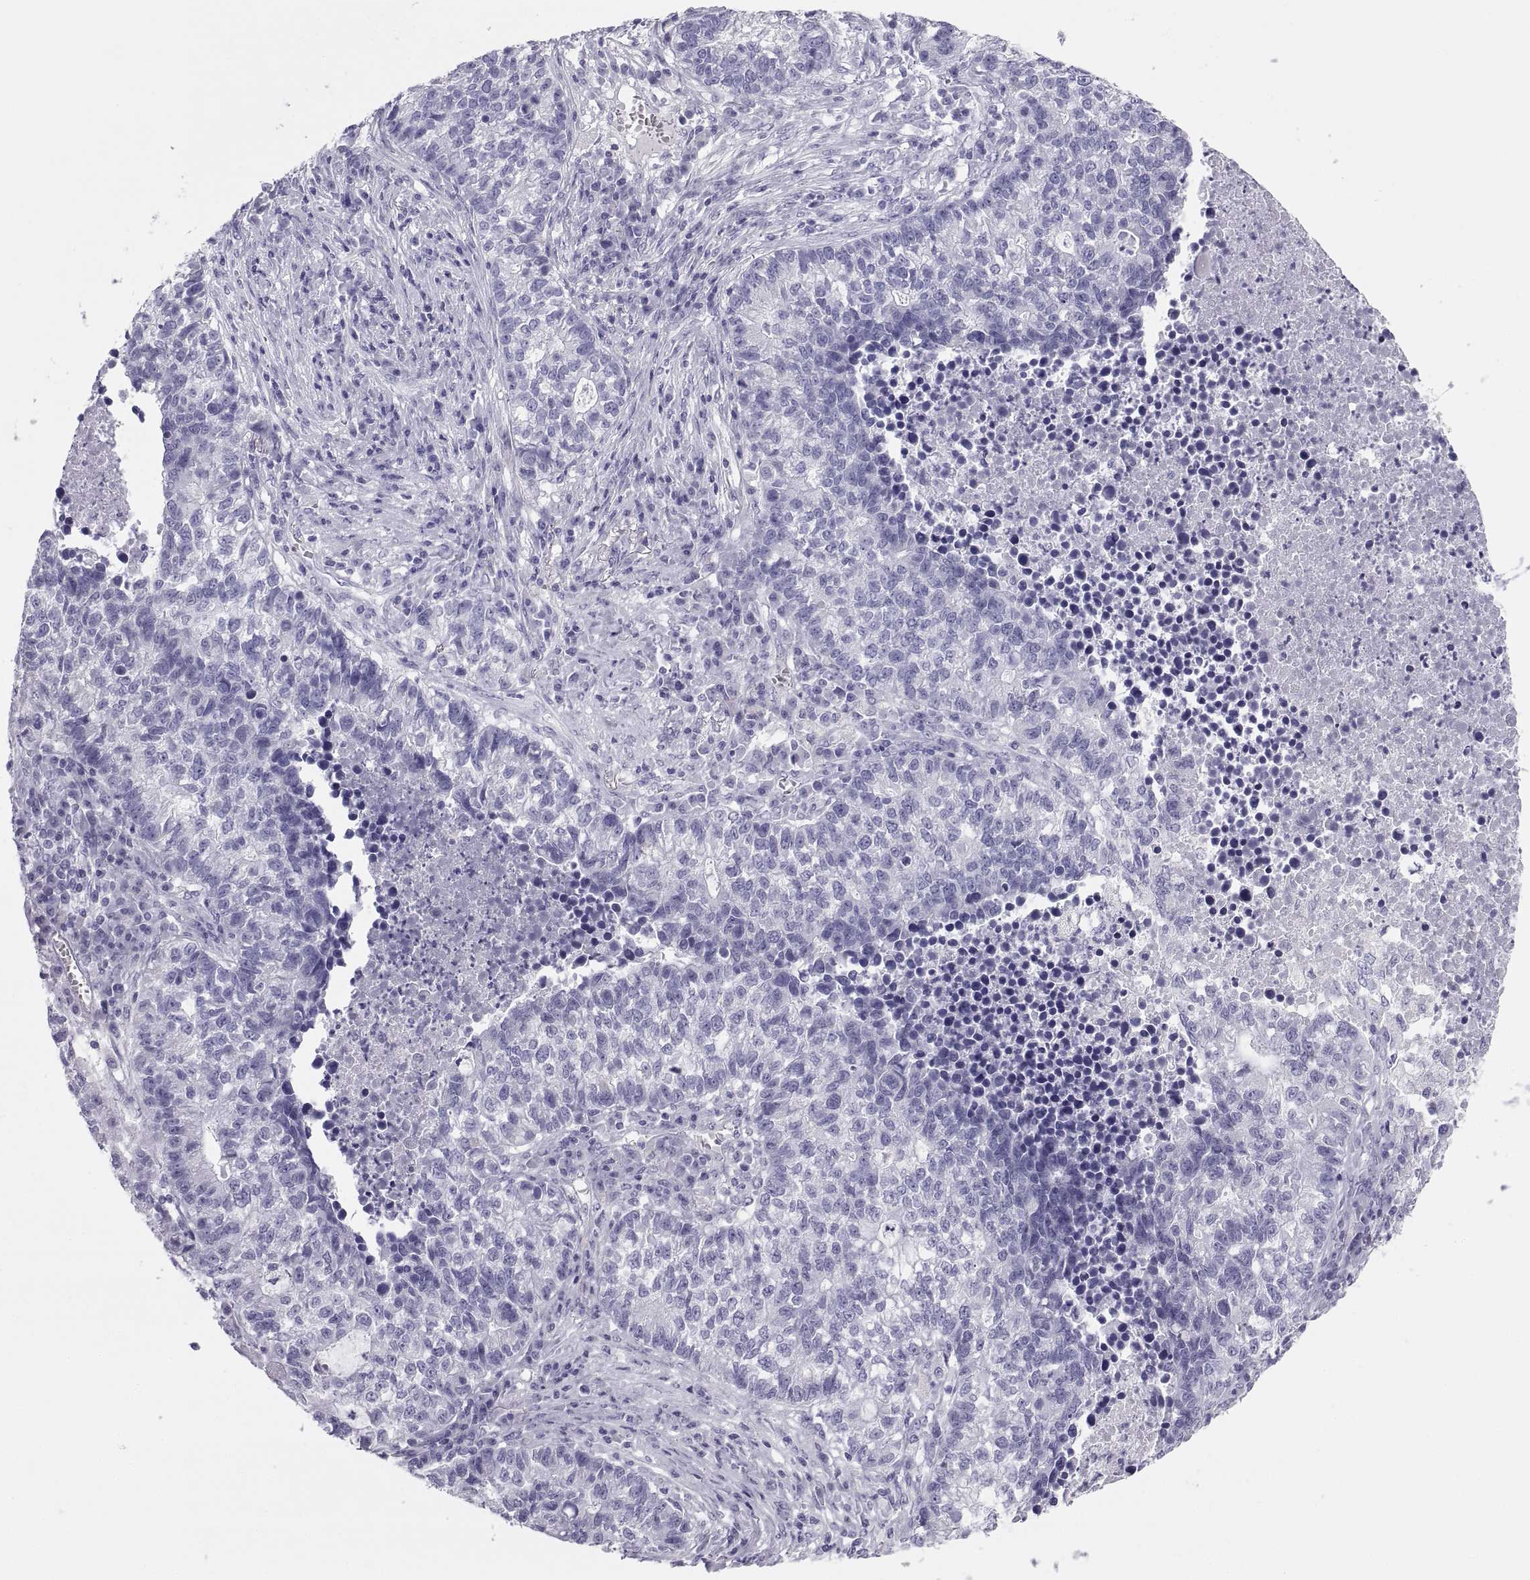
{"staining": {"intensity": "negative", "quantity": "none", "location": "none"}, "tissue": "lung cancer", "cell_type": "Tumor cells", "image_type": "cancer", "snomed": [{"axis": "morphology", "description": "Adenocarcinoma, NOS"}, {"axis": "topography", "description": "Lung"}], "caption": "Lung cancer (adenocarcinoma) stained for a protein using immunohistochemistry (IHC) demonstrates no positivity tumor cells.", "gene": "PAX2", "patient": {"sex": "male", "age": 57}}